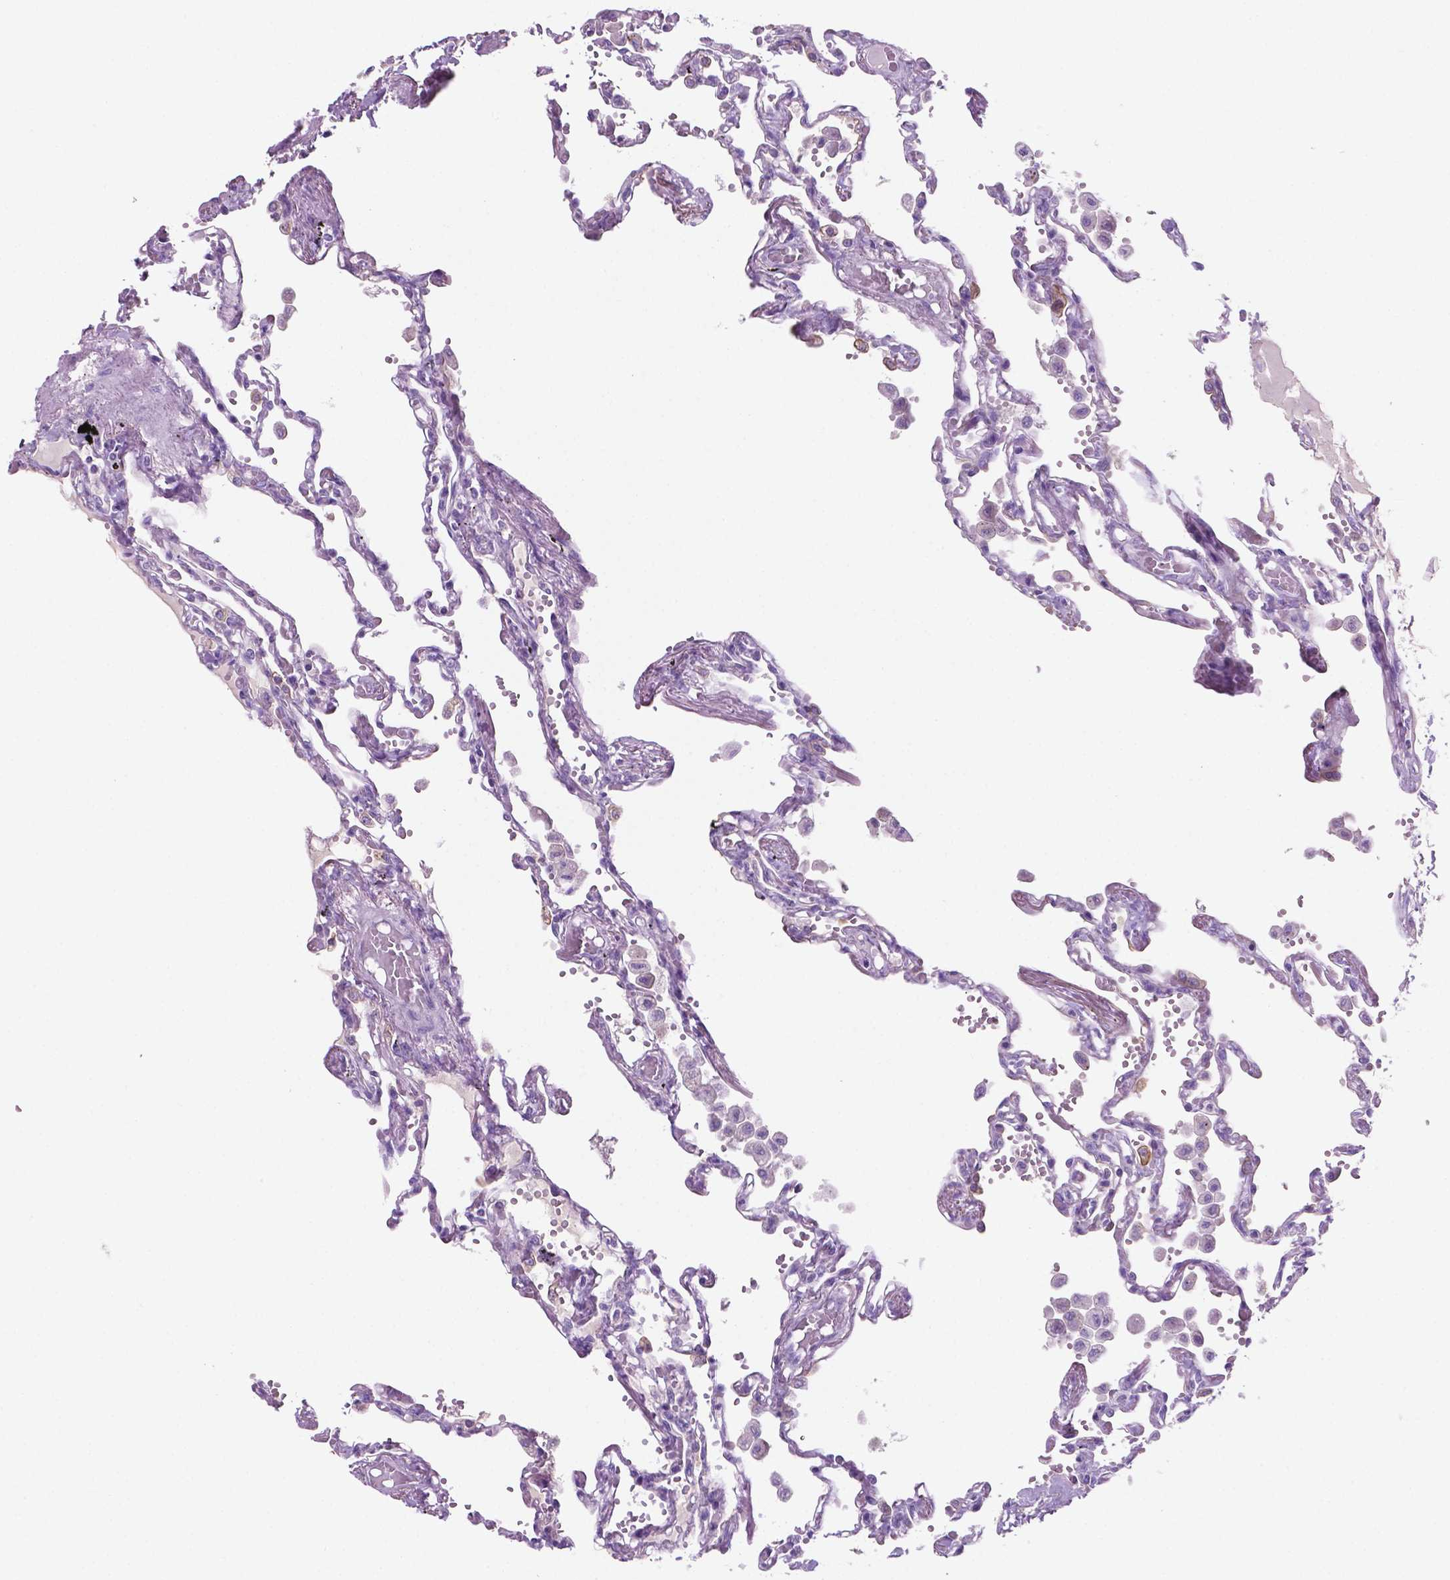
{"staining": {"intensity": "negative", "quantity": "none", "location": "none"}, "tissue": "lung", "cell_type": "Alveolar cells", "image_type": "normal", "snomed": [{"axis": "morphology", "description": "Normal tissue, NOS"}, {"axis": "morphology", "description": "Adenocarcinoma, NOS"}, {"axis": "topography", "description": "Cartilage tissue"}, {"axis": "topography", "description": "Lung"}], "caption": "High power microscopy histopathology image of an immunohistochemistry (IHC) histopathology image of unremarkable lung, revealing no significant expression in alveolar cells.", "gene": "POU4F1", "patient": {"sex": "female", "age": 67}}